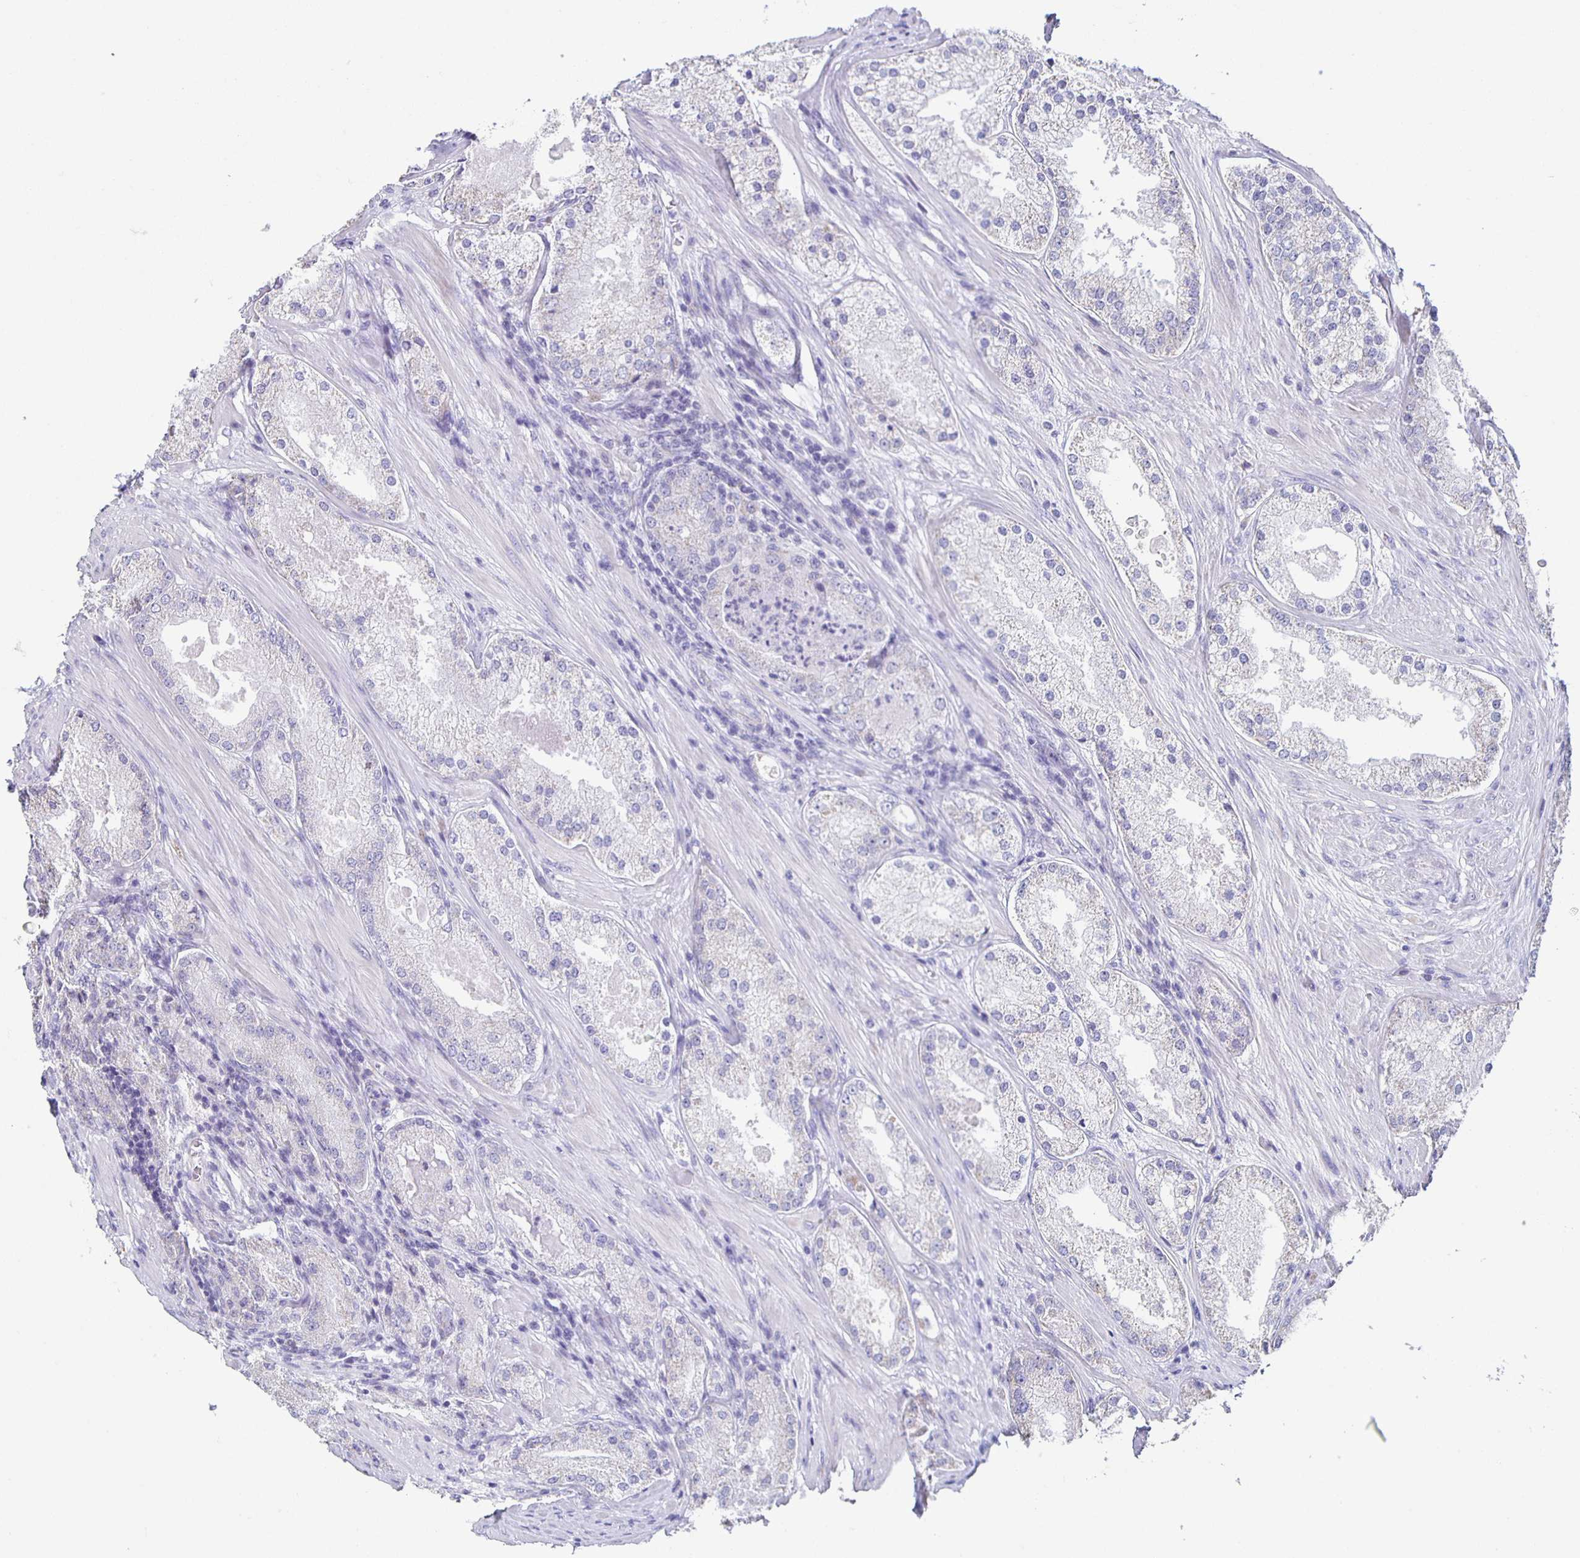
{"staining": {"intensity": "negative", "quantity": "none", "location": "none"}, "tissue": "prostate cancer", "cell_type": "Tumor cells", "image_type": "cancer", "snomed": [{"axis": "morphology", "description": "Adenocarcinoma, Low grade"}, {"axis": "topography", "description": "Prostate"}], "caption": "Tumor cells are negative for brown protein staining in prostate cancer. (Stains: DAB (3,3'-diaminobenzidine) immunohistochemistry with hematoxylin counter stain, Microscopy: brightfield microscopy at high magnification).", "gene": "TPPP", "patient": {"sex": "male", "age": 68}}